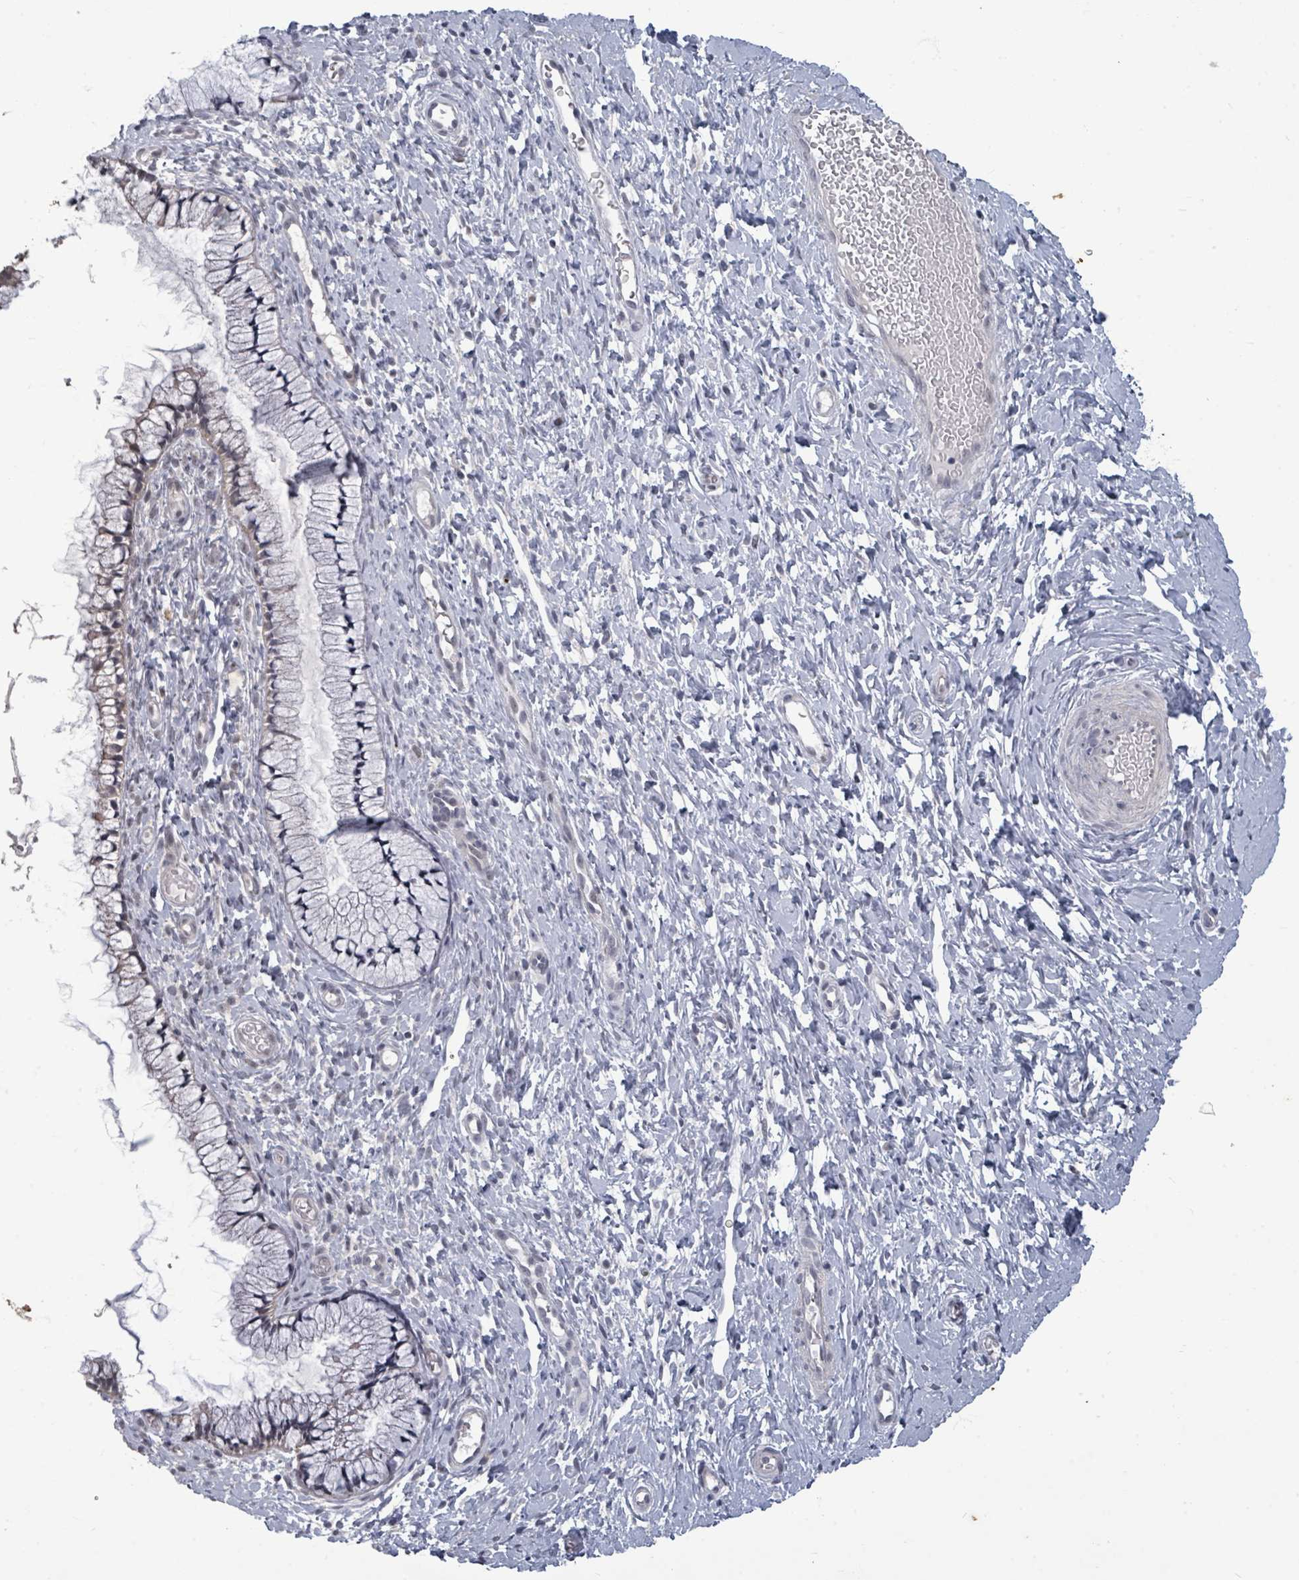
{"staining": {"intensity": "weak", "quantity": "<25%", "location": "cytoplasmic/membranous"}, "tissue": "cervix", "cell_type": "Glandular cells", "image_type": "normal", "snomed": [{"axis": "morphology", "description": "Normal tissue, NOS"}, {"axis": "topography", "description": "Cervix"}], "caption": "Cervix stained for a protein using IHC displays no expression glandular cells.", "gene": "ASB12", "patient": {"sex": "female", "age": 36}}